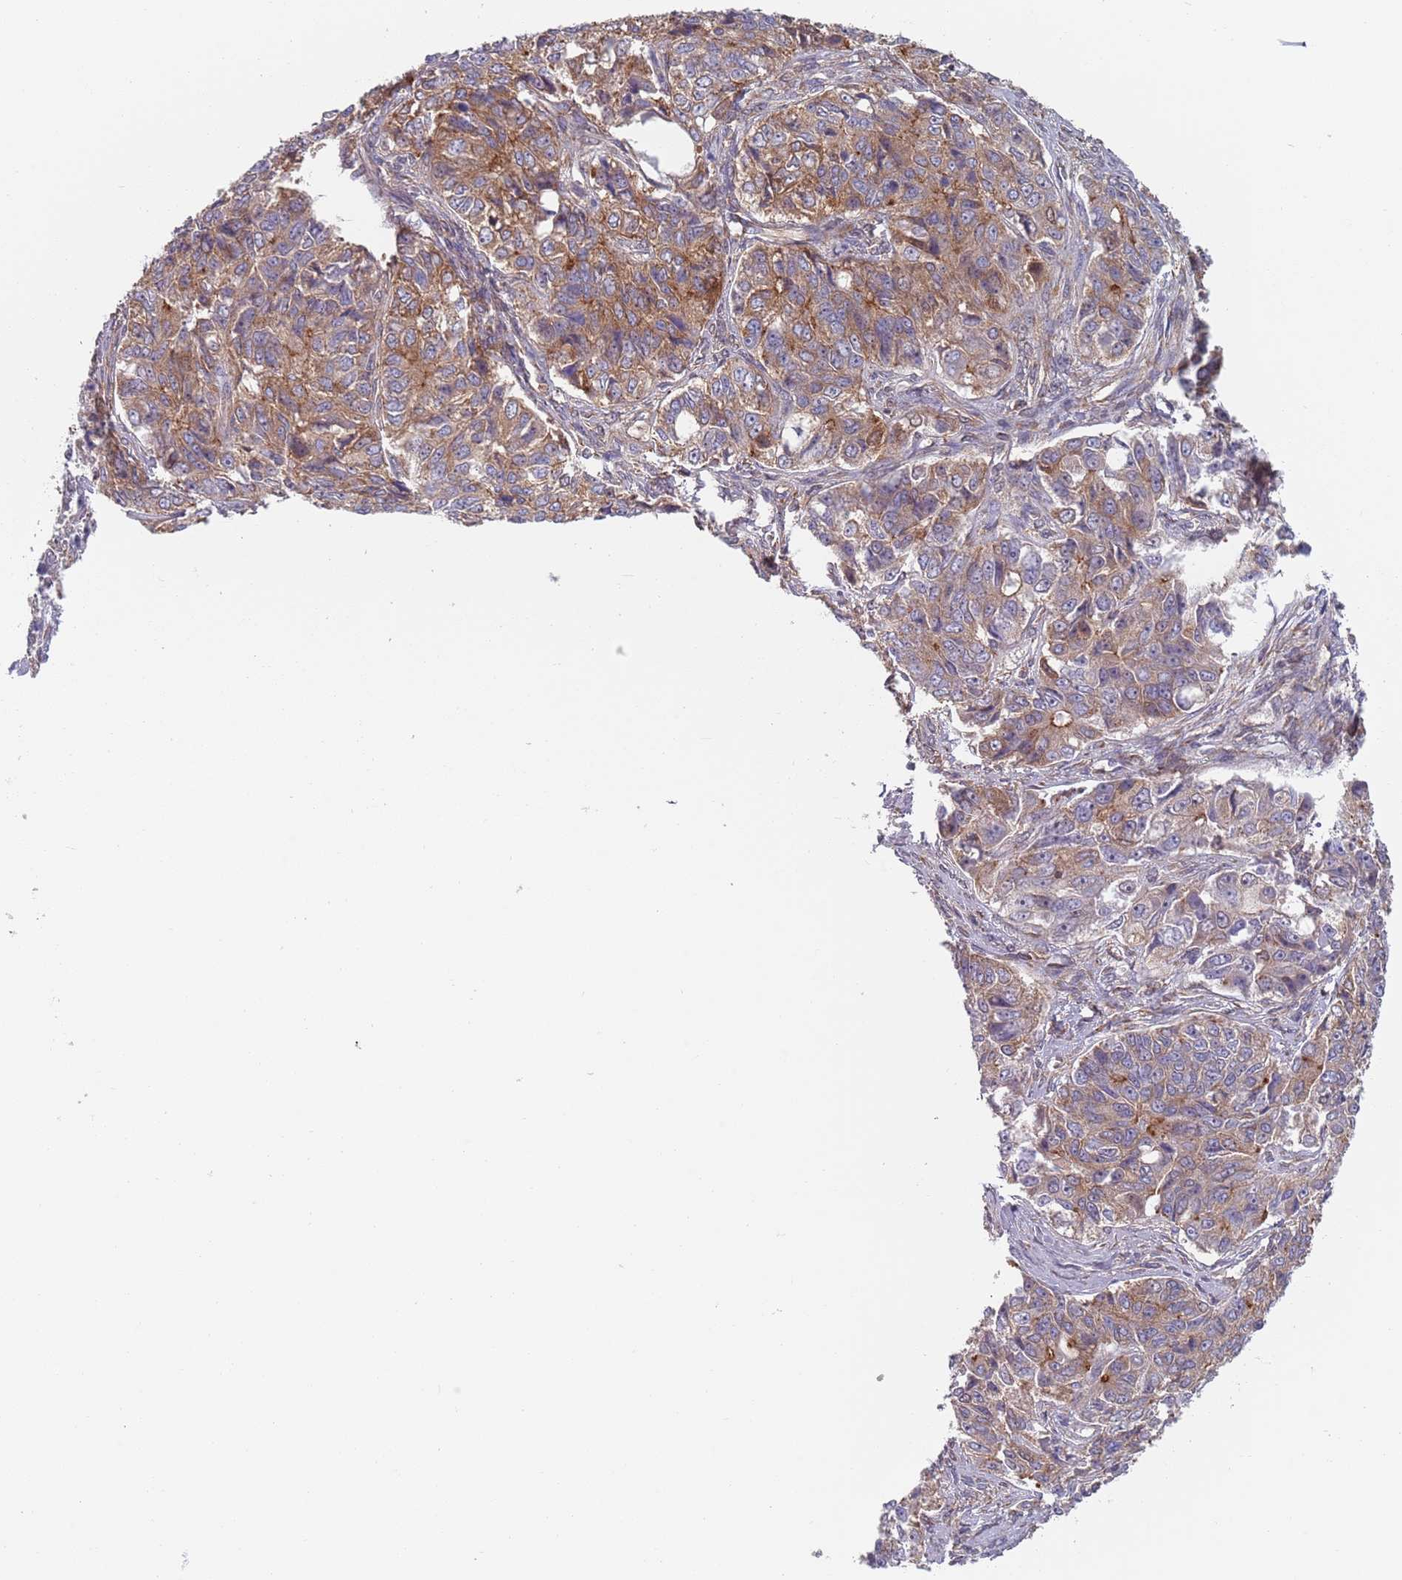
{"staining": {"intensity": "moderate", "quantity": ">75%", "location": "cytoplasmic/membranous"}, "tissue": "ovarian cancer", "cell_type": "Tumor cells", "image_type": "cancer", "snomed": [{"axis": "morphology", "description": "Carcinoma, endometroid"}, {"axis": "topography", "description": "Ovary"}], "caption": "The immunohistochemical stain labels moderate cytoplasmic/membranous expression in tumor cells of endometroid carcinoma (ovarian) tissue.", "gene": "APPL2", "patient": {"sex": "female", "age": 51}}